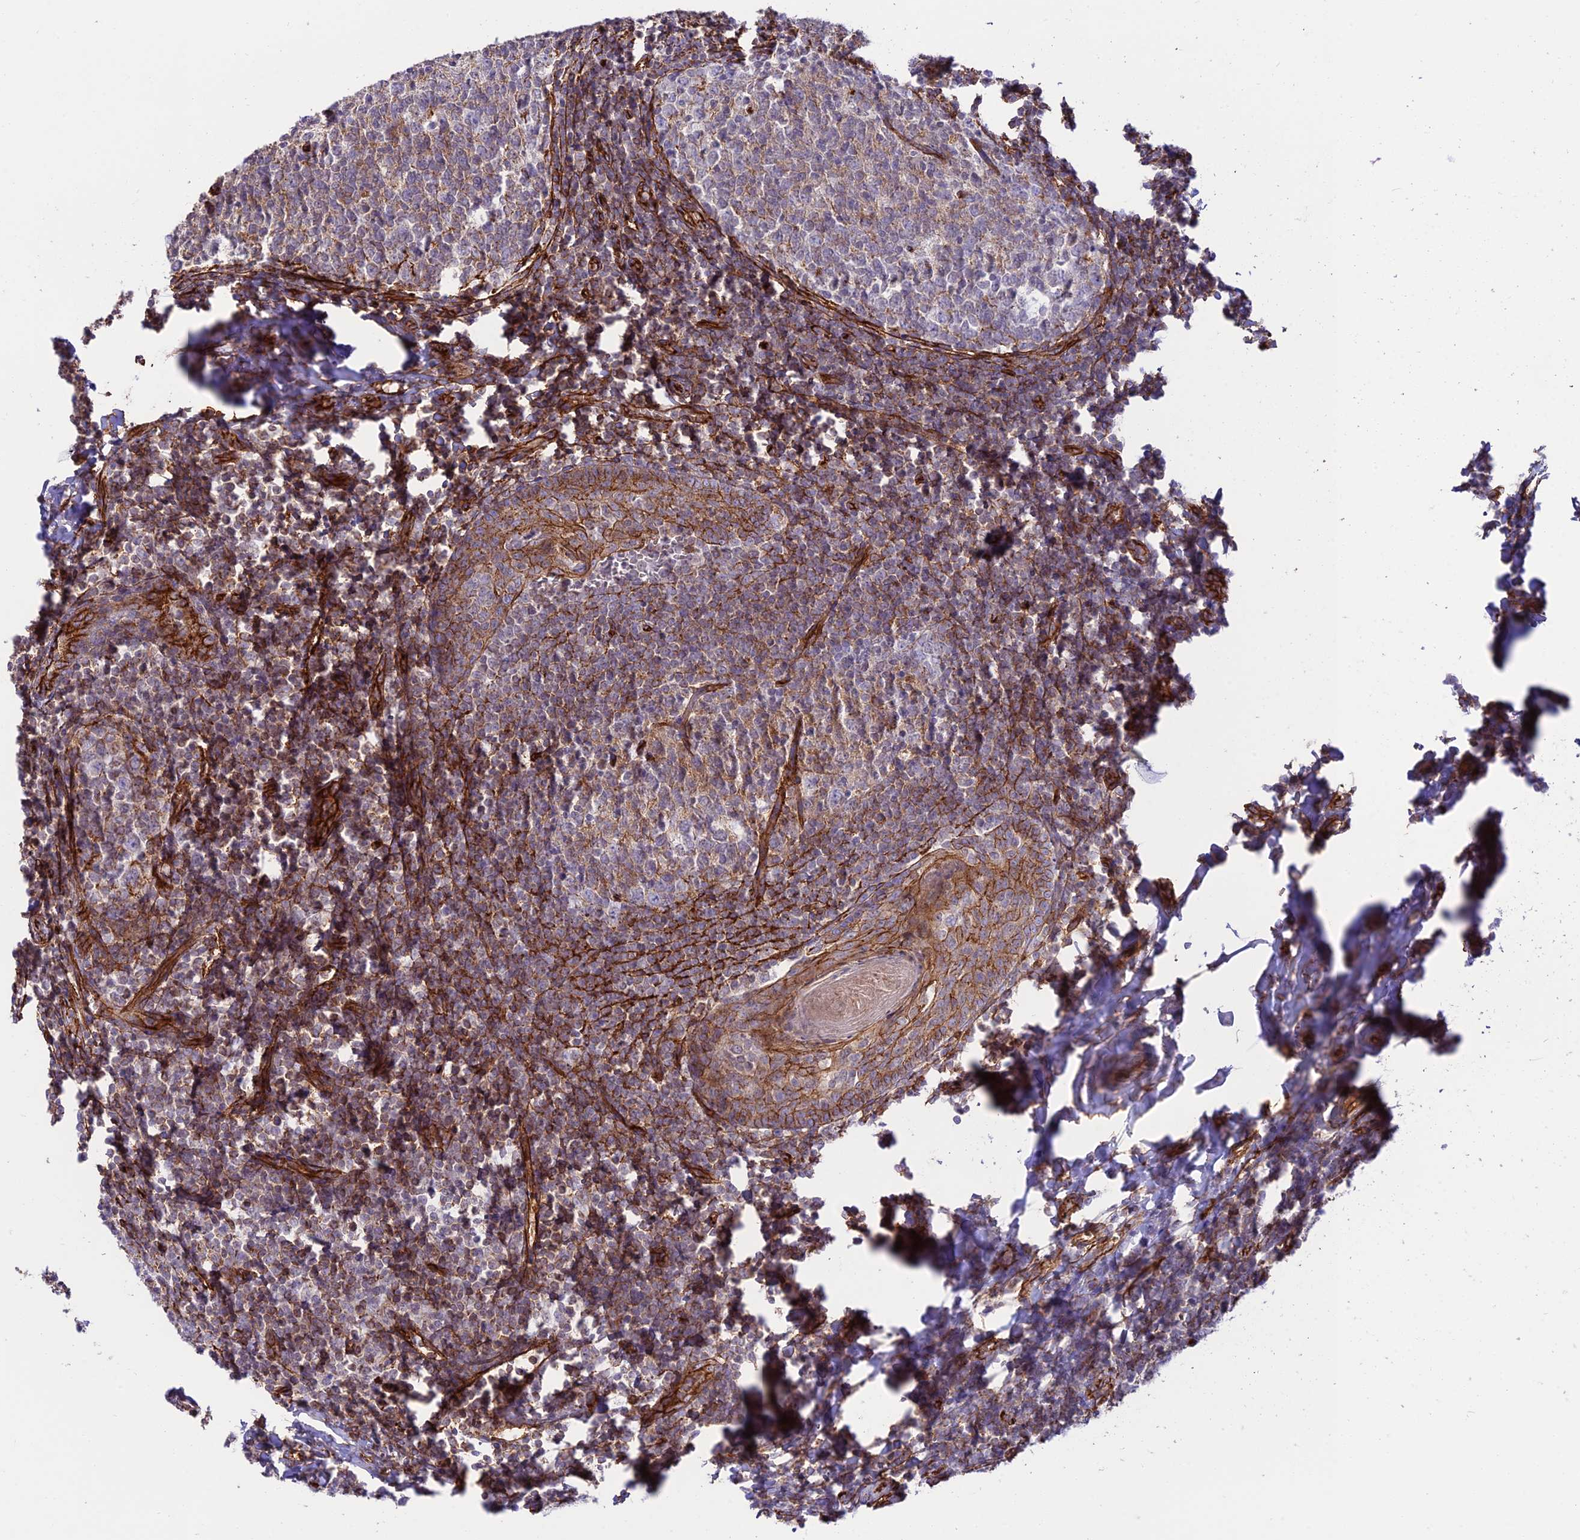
{"staining": {"intensity": "weak", "quantity": "25%-75%", "location": "cytoplasmic/membranous"}, "tissue": "tonsil", "cell_type": "Germinal center cells", "image_type": "normal", "snomed": [{"axis": "morphology", "description": "Normal tissue, NOS"}, {"axis": "topography", "description": "Tonsil"}], "caption": "Protein expression analysis of normal human tonsil reveals weak cytoplasmic/membranous positivity in about 25%-75% of germinal center cells. (DAB IHC, brown staining for protein, blue staining for nuclei).", "gene": "YPEL5", "patient": {"sex": "female", "age": 19}}